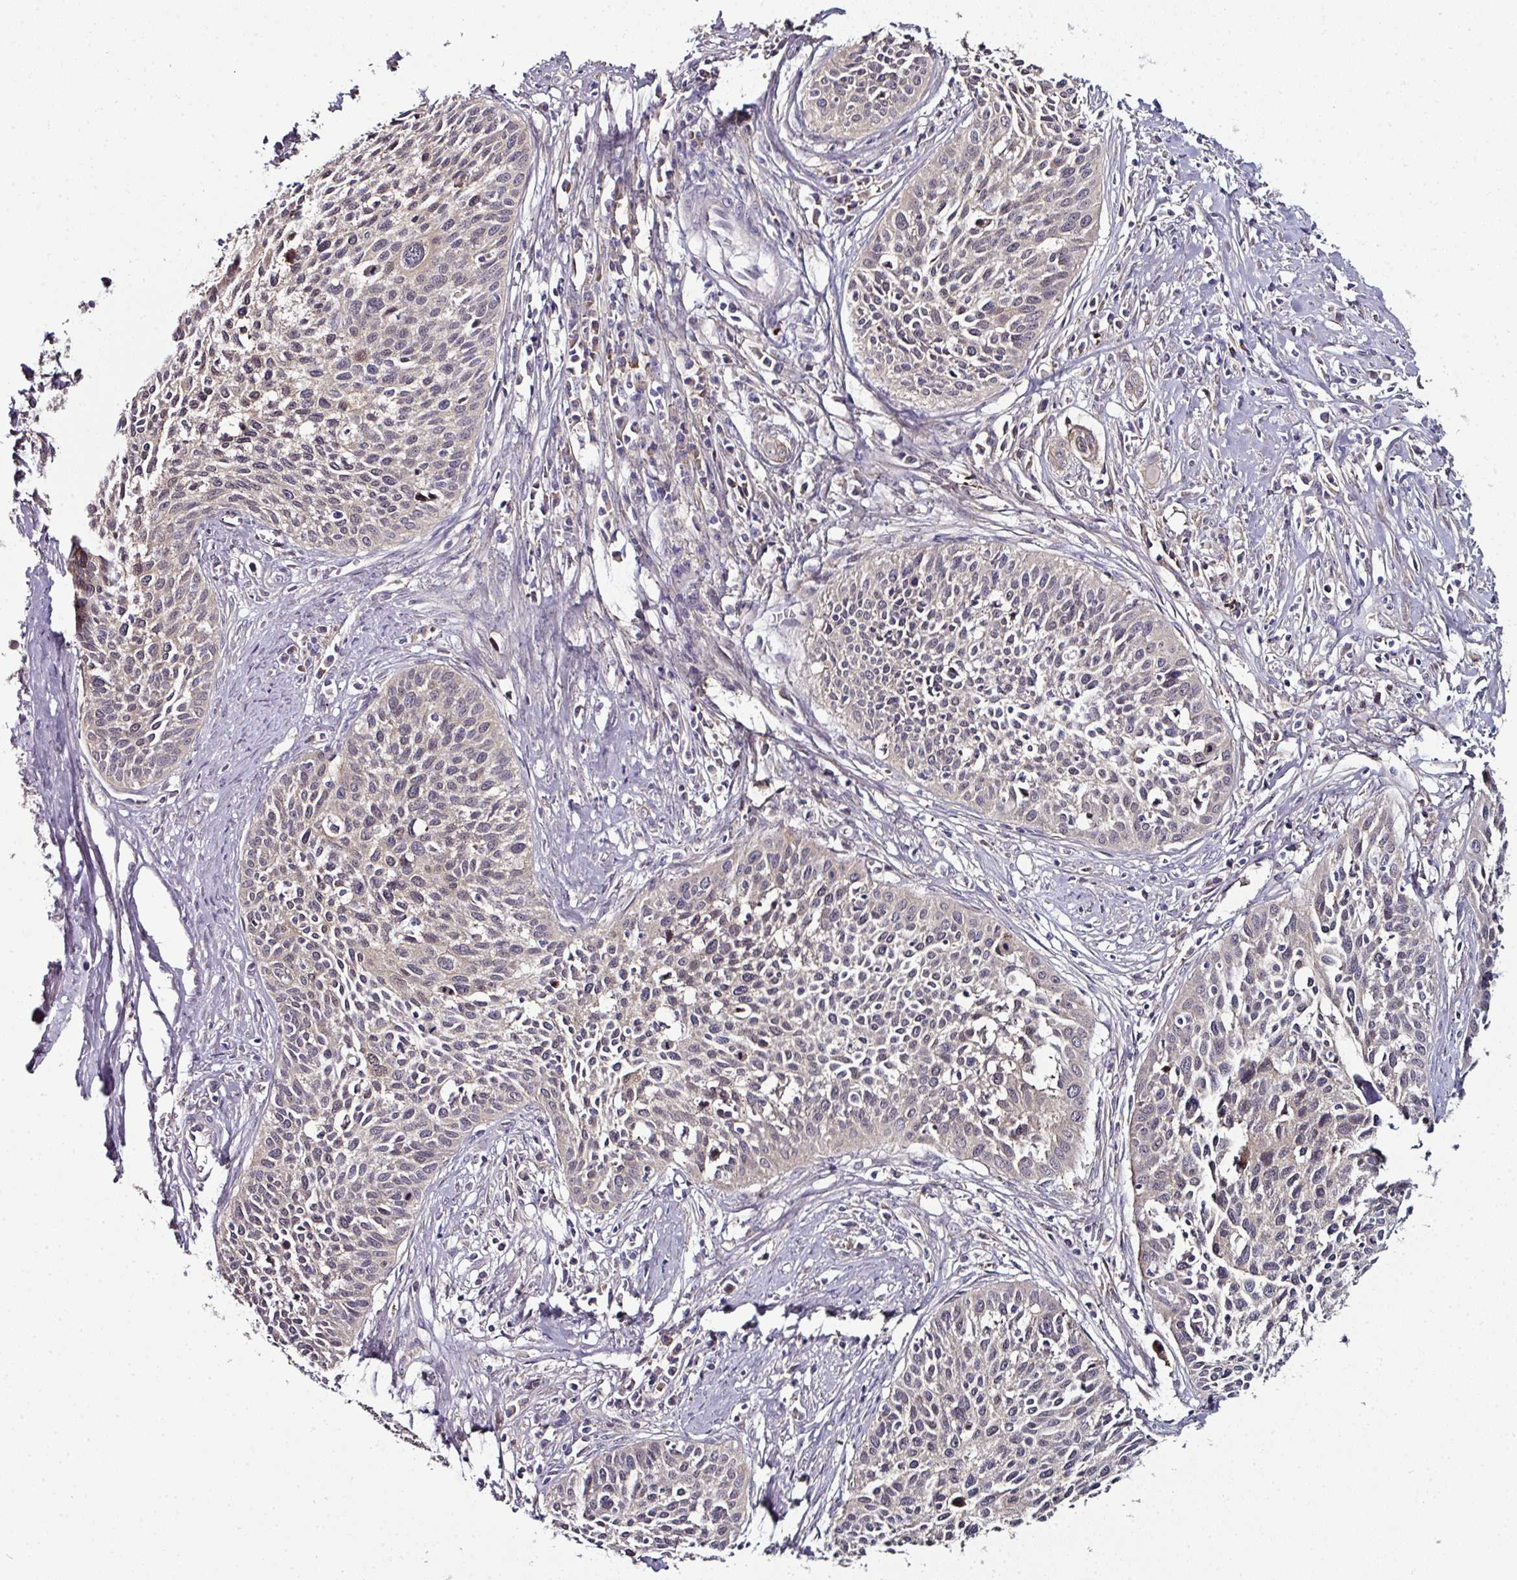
{"staining": {"intensity": "negative", "quantity": "none", "location": "none"}, "tissue": "cervical cancer", "cell_type": "Tumor cells", "image_type": "cancer", "snomed": [{"axis": "morphology", "description": "Squamous cell carcinoma, NOS"}, {"axis": "topography", "description": "Cervix"}], "caption": "Squamous cell carcinoma (cervical) was stained to show a protein in brown. There is no significant staining in tumor cells.", "gene": "CTDSP2", "patient": {"sex": "female", "age": 34}}